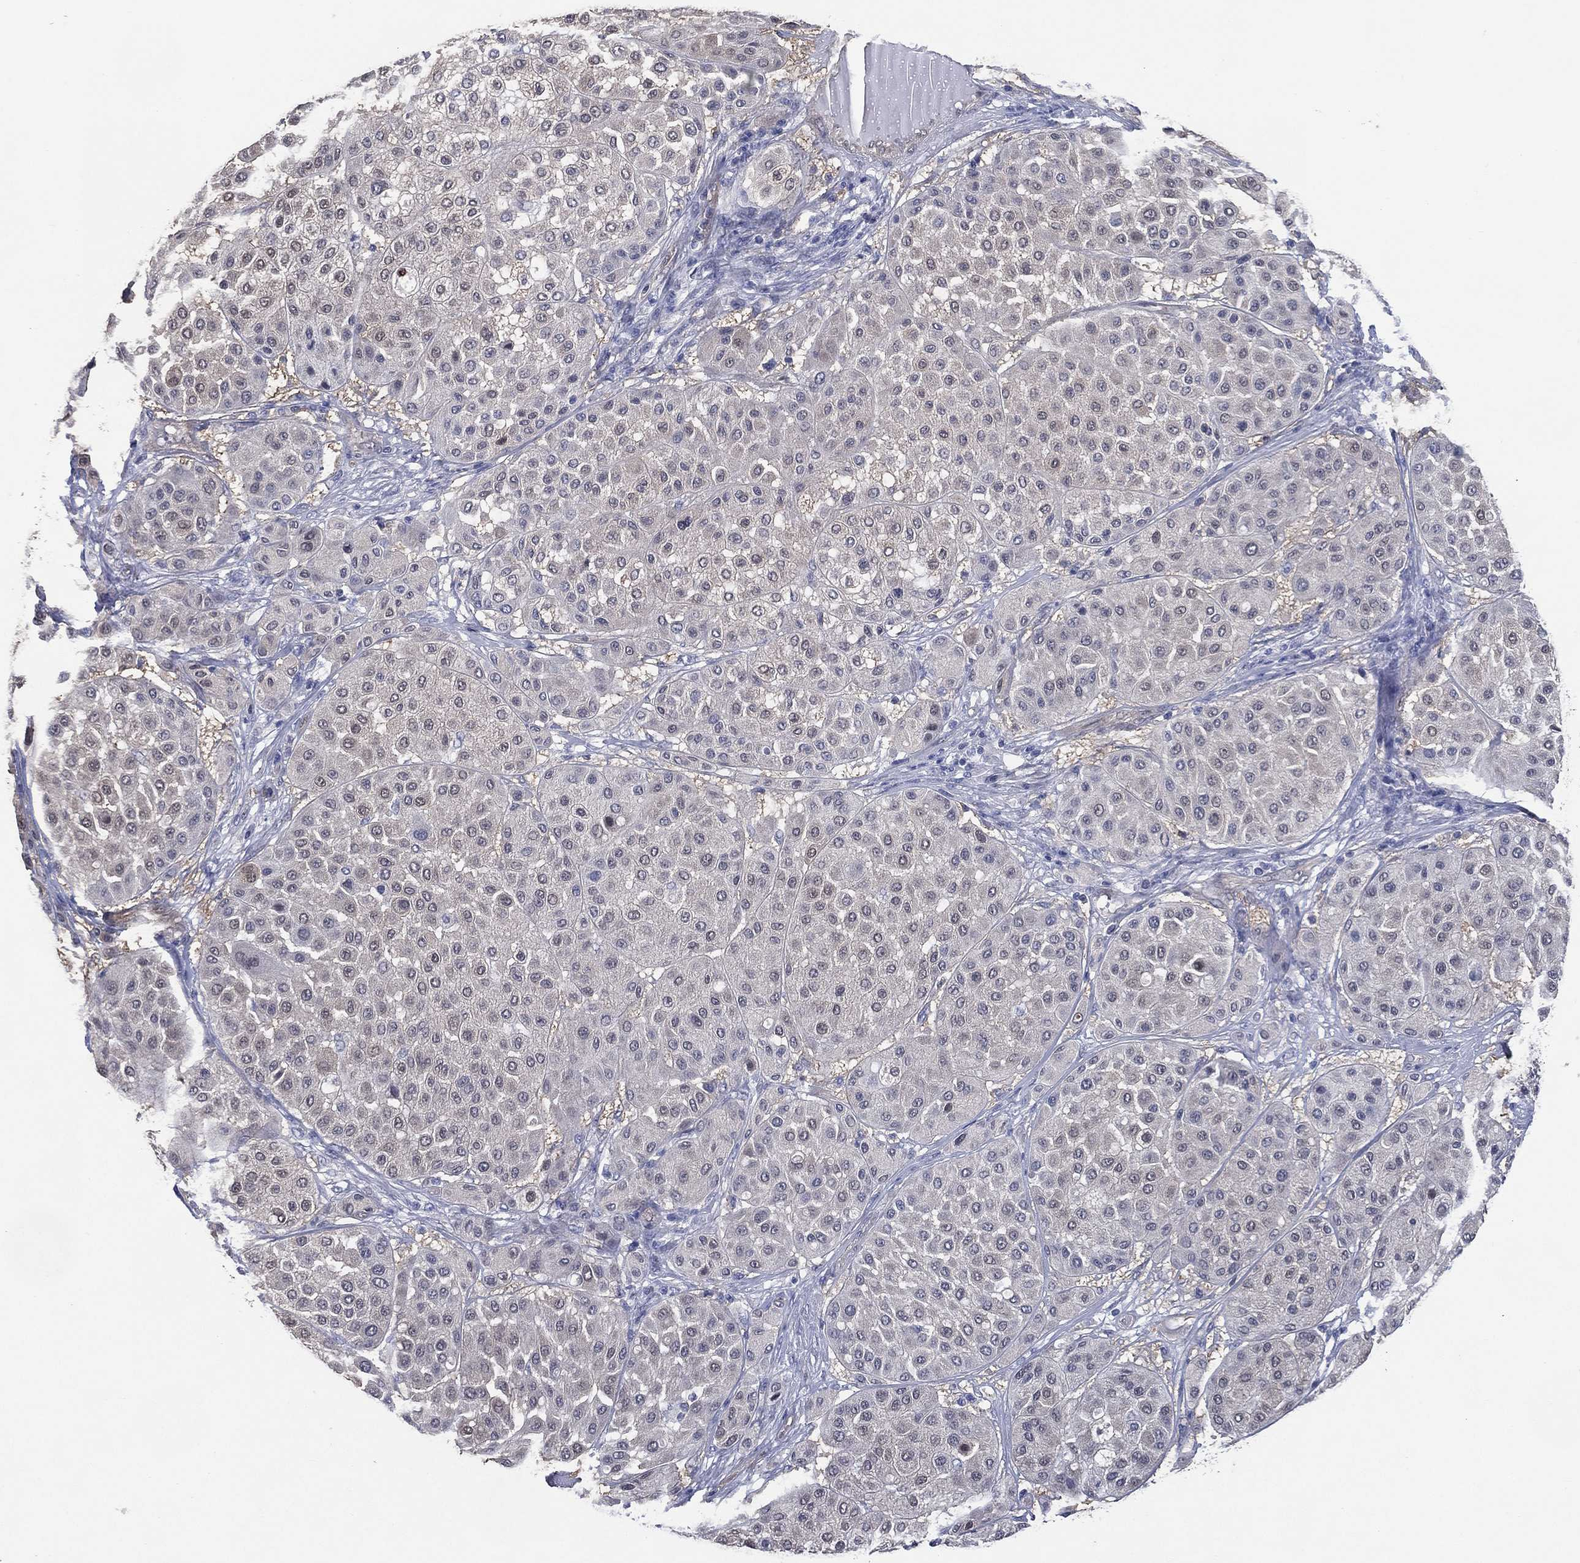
{"staining": {"intensity": "negative", "quantity": "none", "location": "none"}, "tissue": "melanoma", "cell_type": "Tumor cells", "image_type": "cancer", "snomed": [{"axis": "morphology", "description": "Malignant melanoma, Metastatic site"}, {"axis": "topography", "description": "Smooth muscle"}], "caption": "The micrograph exhibits no significant positivity in tumor cells of melanoma.", "gene": "AK1", "patient": {"sex": "male", "age": 41}}